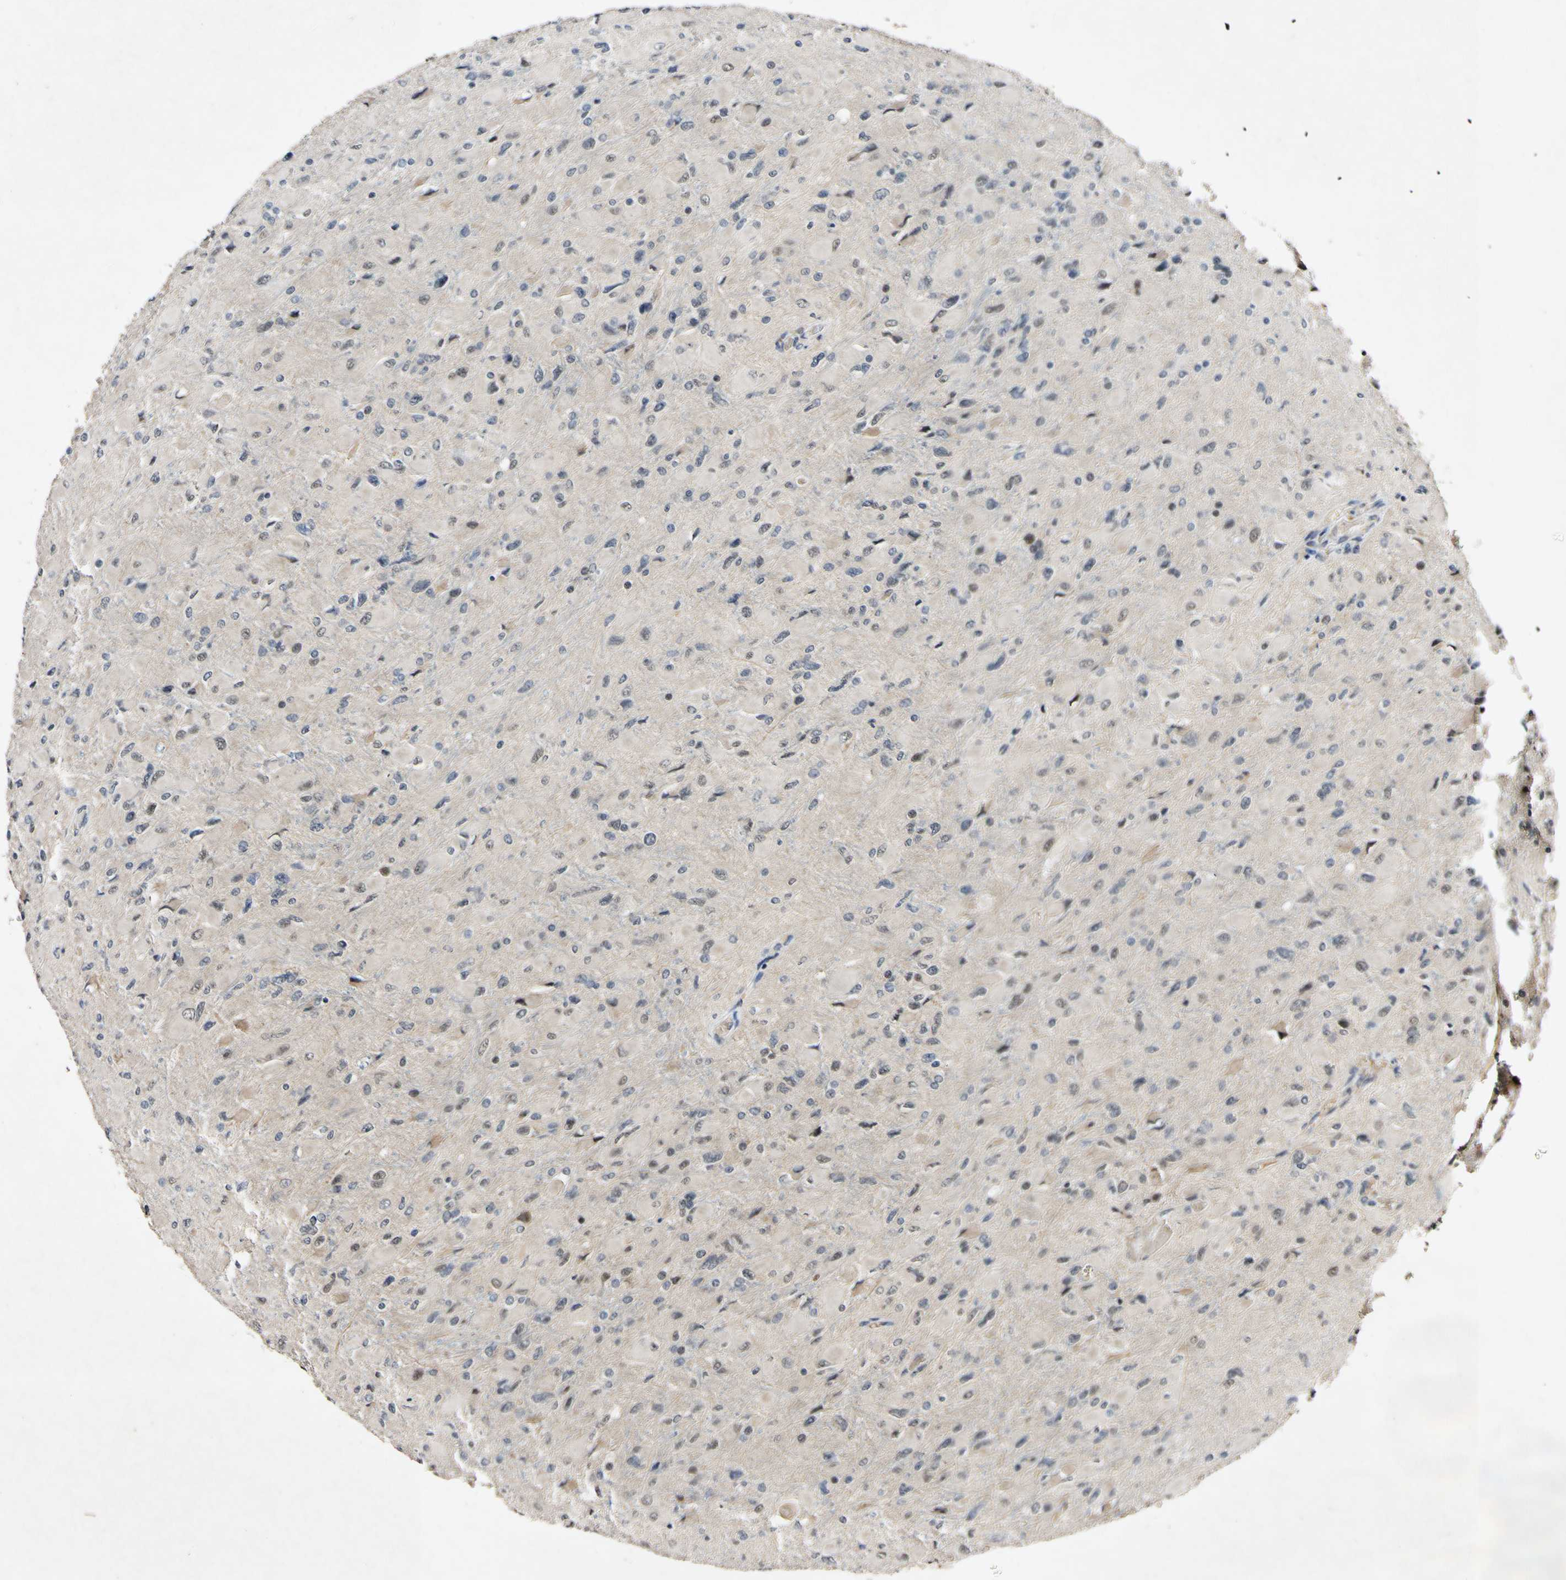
{"staining": {"intensity": "weak", "quantity": "<25%", "location": "nuclear"}, "tissue": "glioma", "cell_type": "Tumor cells", "image_type": "cancer", "snomed": [{"axis": "morphology", "description": "Glioma, malignant, High grade"}, {"axis": "topography", "description": "Cerebral cortex"}], "caption": "This image is of glioma stained with IHC to label a protein in brown with the nuclei are counter-stained blue. There is no expression in tumor cells.", "gene": "POLR2F", "patient": {"sex": "female", "age": 36}}